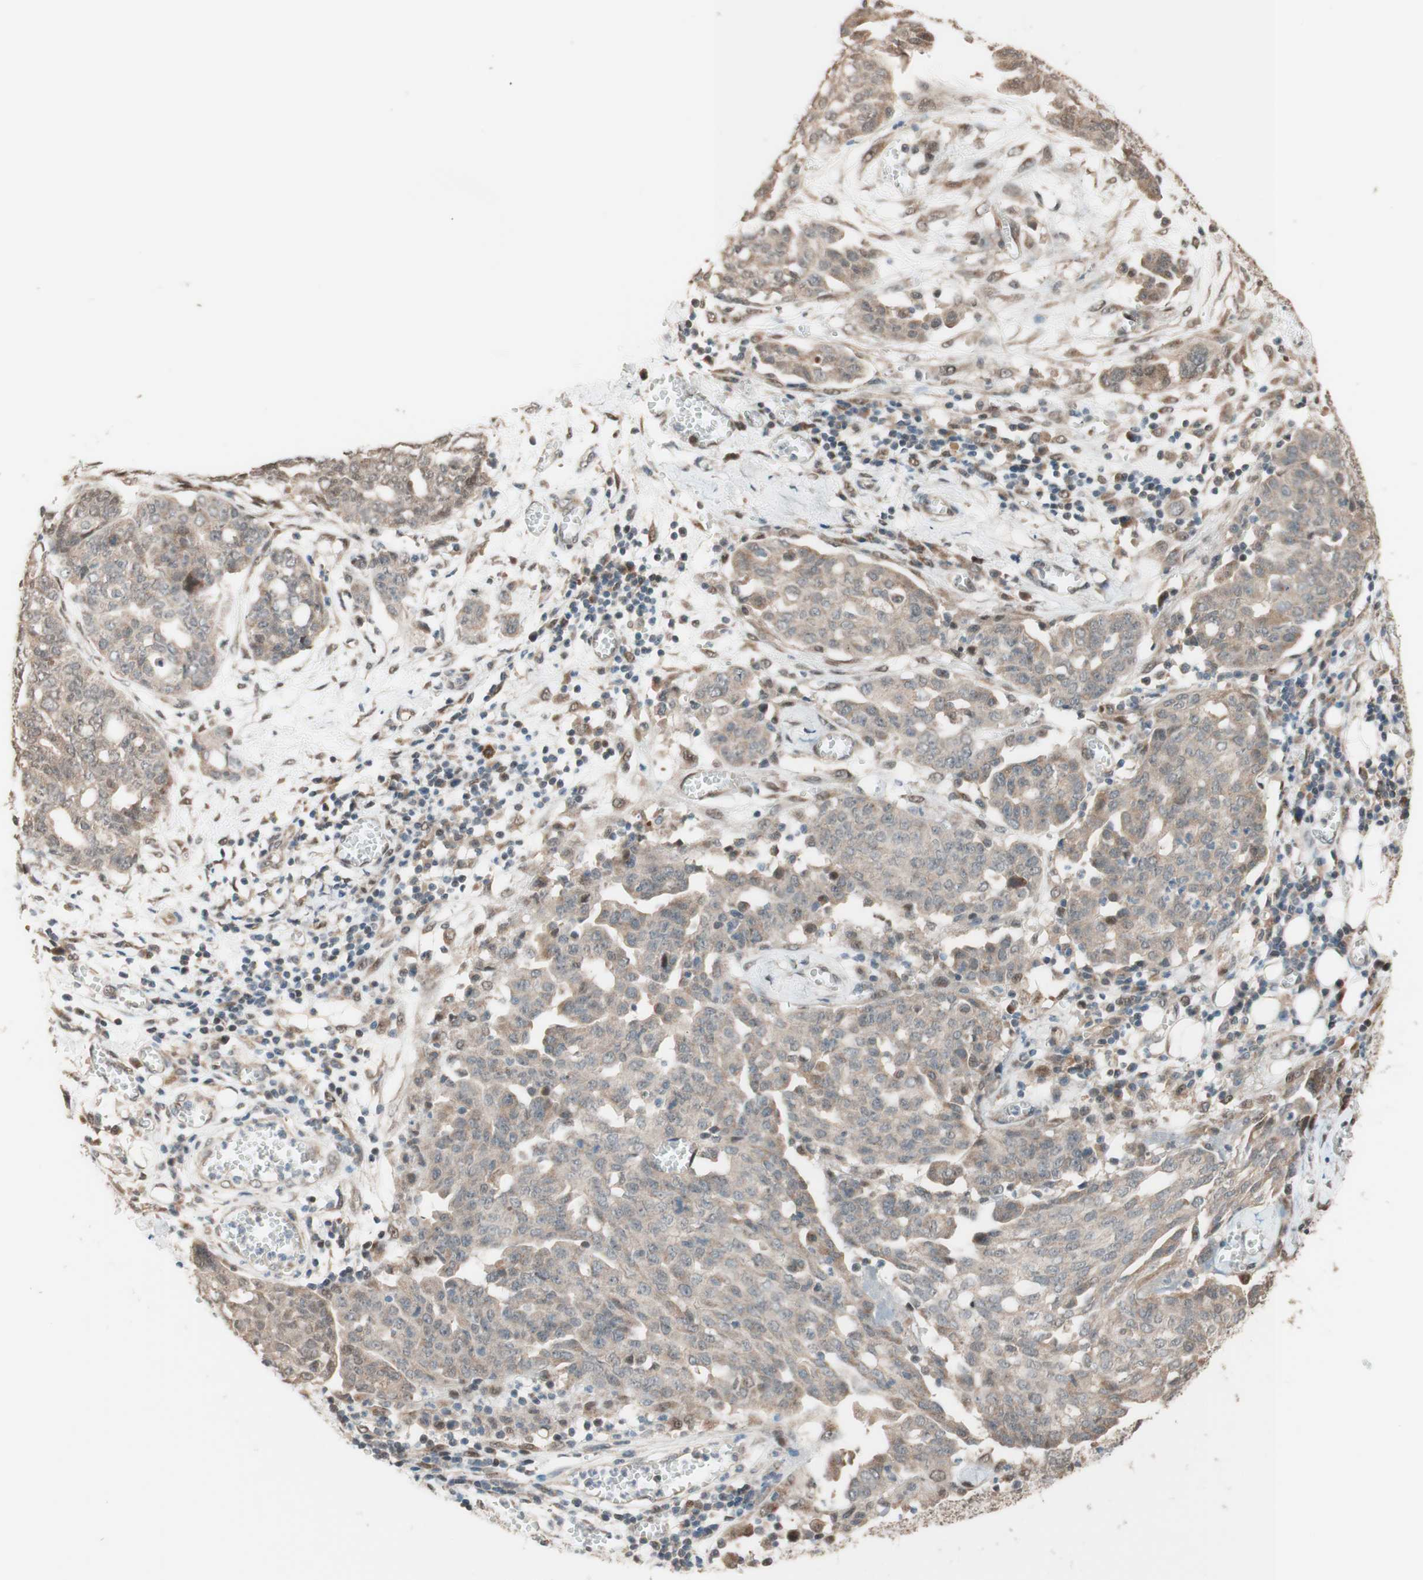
{"staining": {"intensity": "negative", "quantity": "none", "location": "none"}, "tissue": "ovarian cancer", "cell_type": "Tumor cells", "image_type": "cancer", "snomed": [{"axis": "morphology", "description": "Cystadenocarcinoma, serous, NOS"}, {"axis": "topography", "description": "Soft tissue"}, {"axis": "topography", "description": "Ovary"}], "caption": "This is an immunohistochemistry (IHC) photomicrograph of ovarian serous cystadenocarcinoma. There is no staining in tumor cells.", "gene": "CCNC", "patient": {"sex": "female", "age": 57}}